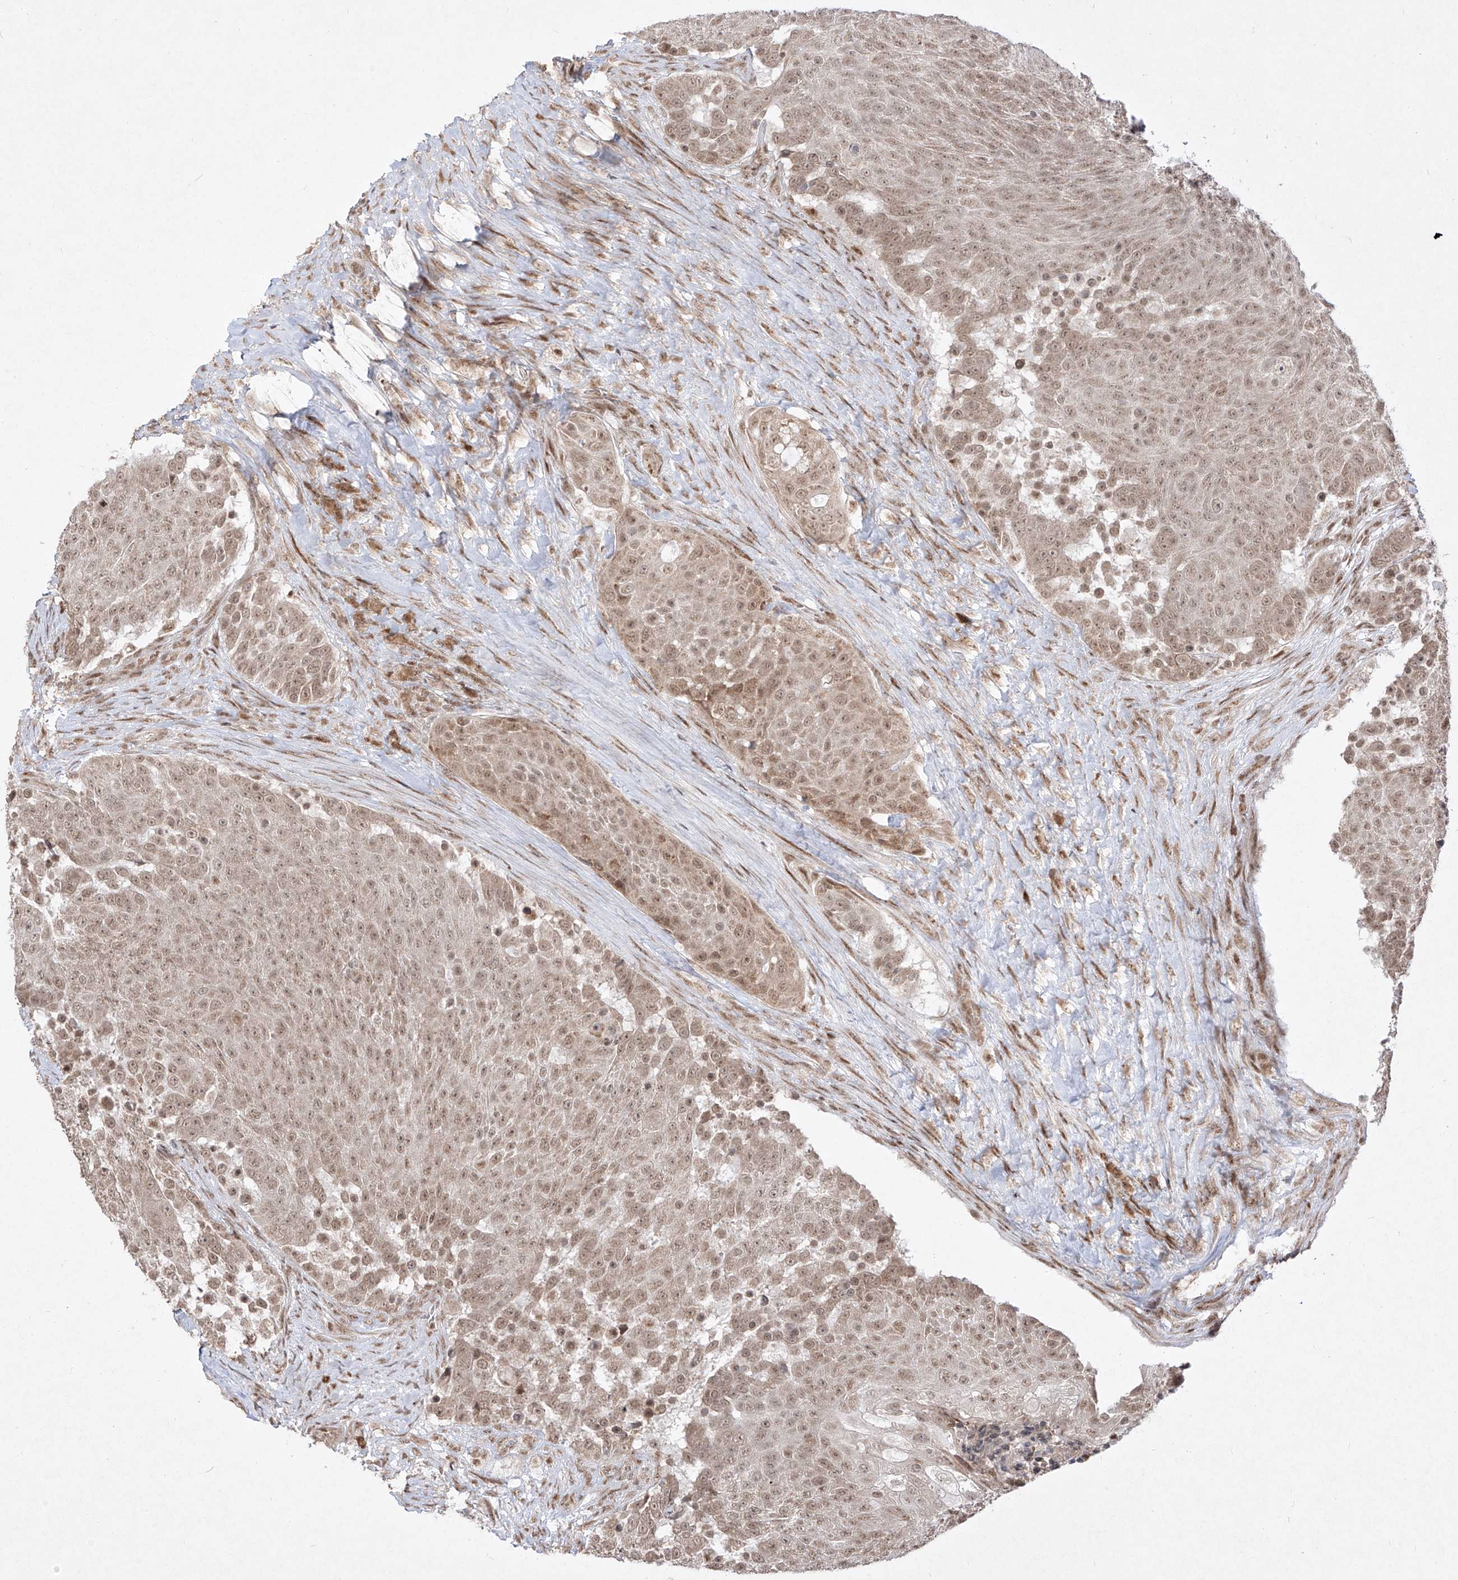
{"staining": {"intensity": "moderate", "quantity": ">75%", "location": "nuclear"}, "tissue": "urothelial cancer", "cell_type": "Tumor cells", "image_type": "cancer", "snomed": [{"axis": "morphology", "description": "Urothelial carcinoma, High grade"}, {"axis": "topography", "description": "Urinary bladder"}], "caption": "A histopathology image showing moderate nuclear positivity in about >75% of tumor cells in urothelial carcinoma (high-grade), as visualized by brown immunohistochemical staining.", "gene": "SNRNP27", "patient": {"sex": "female", "age": 63}}